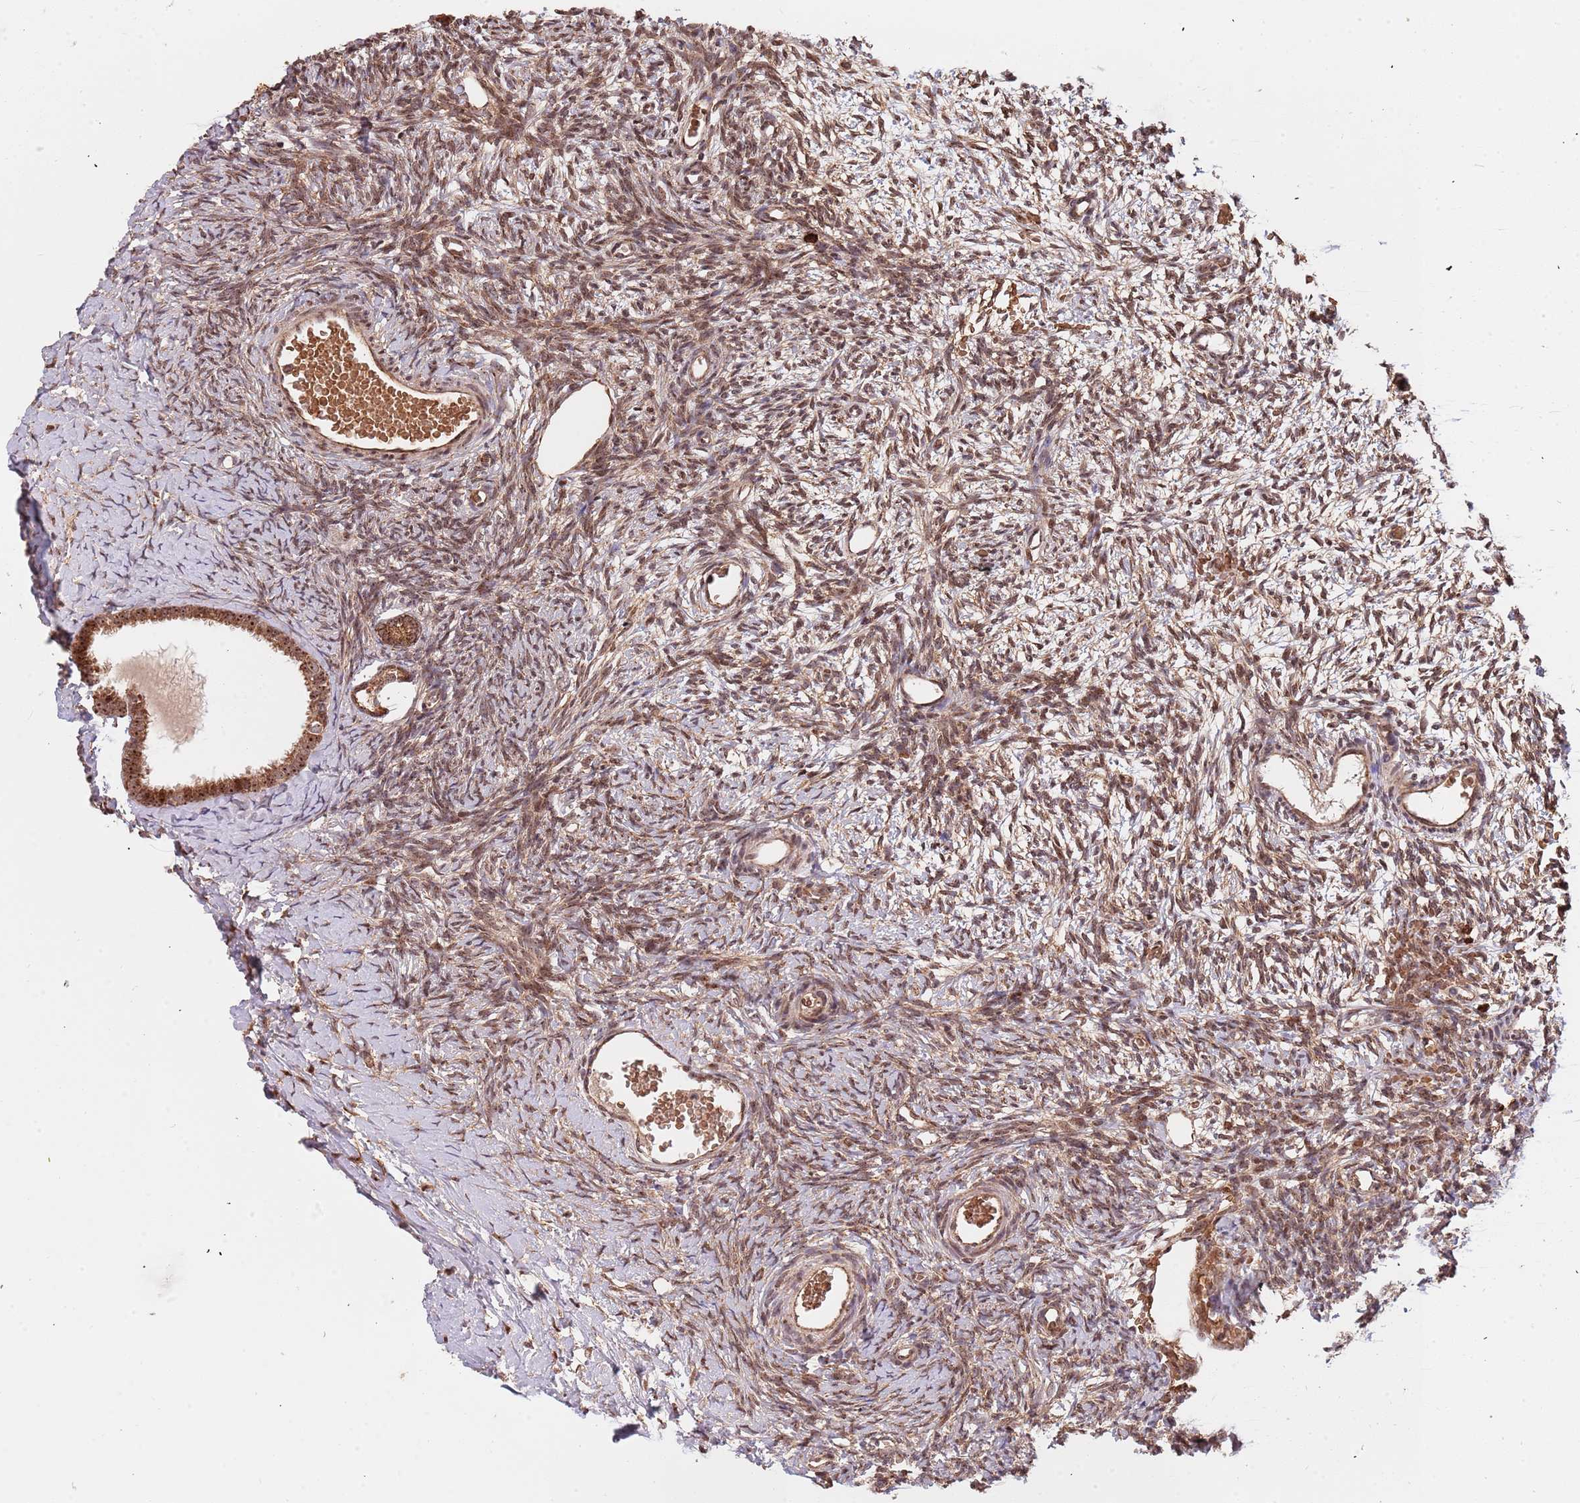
{"staining": {"intensity": "moderate", "quantity": ">75%", "location": "cytoplasmic/membranous,nuclear"}, "tissue": "ovary", "cell_type": "Follicle cells", "image_type": "normal", "snomed": [{"axis": "morphology", "description": "Normal tissue, NOS"}, {"axis": "topography", "description": "Ovary"}], "caption": "Ovary stained with immunohistochemistry shows moderate cytoplasmic/membranous,nuclear staining in about >75% of follicle cells.", "gene": "DCHS1", "patient": {"sex": "female", "age": 39}}